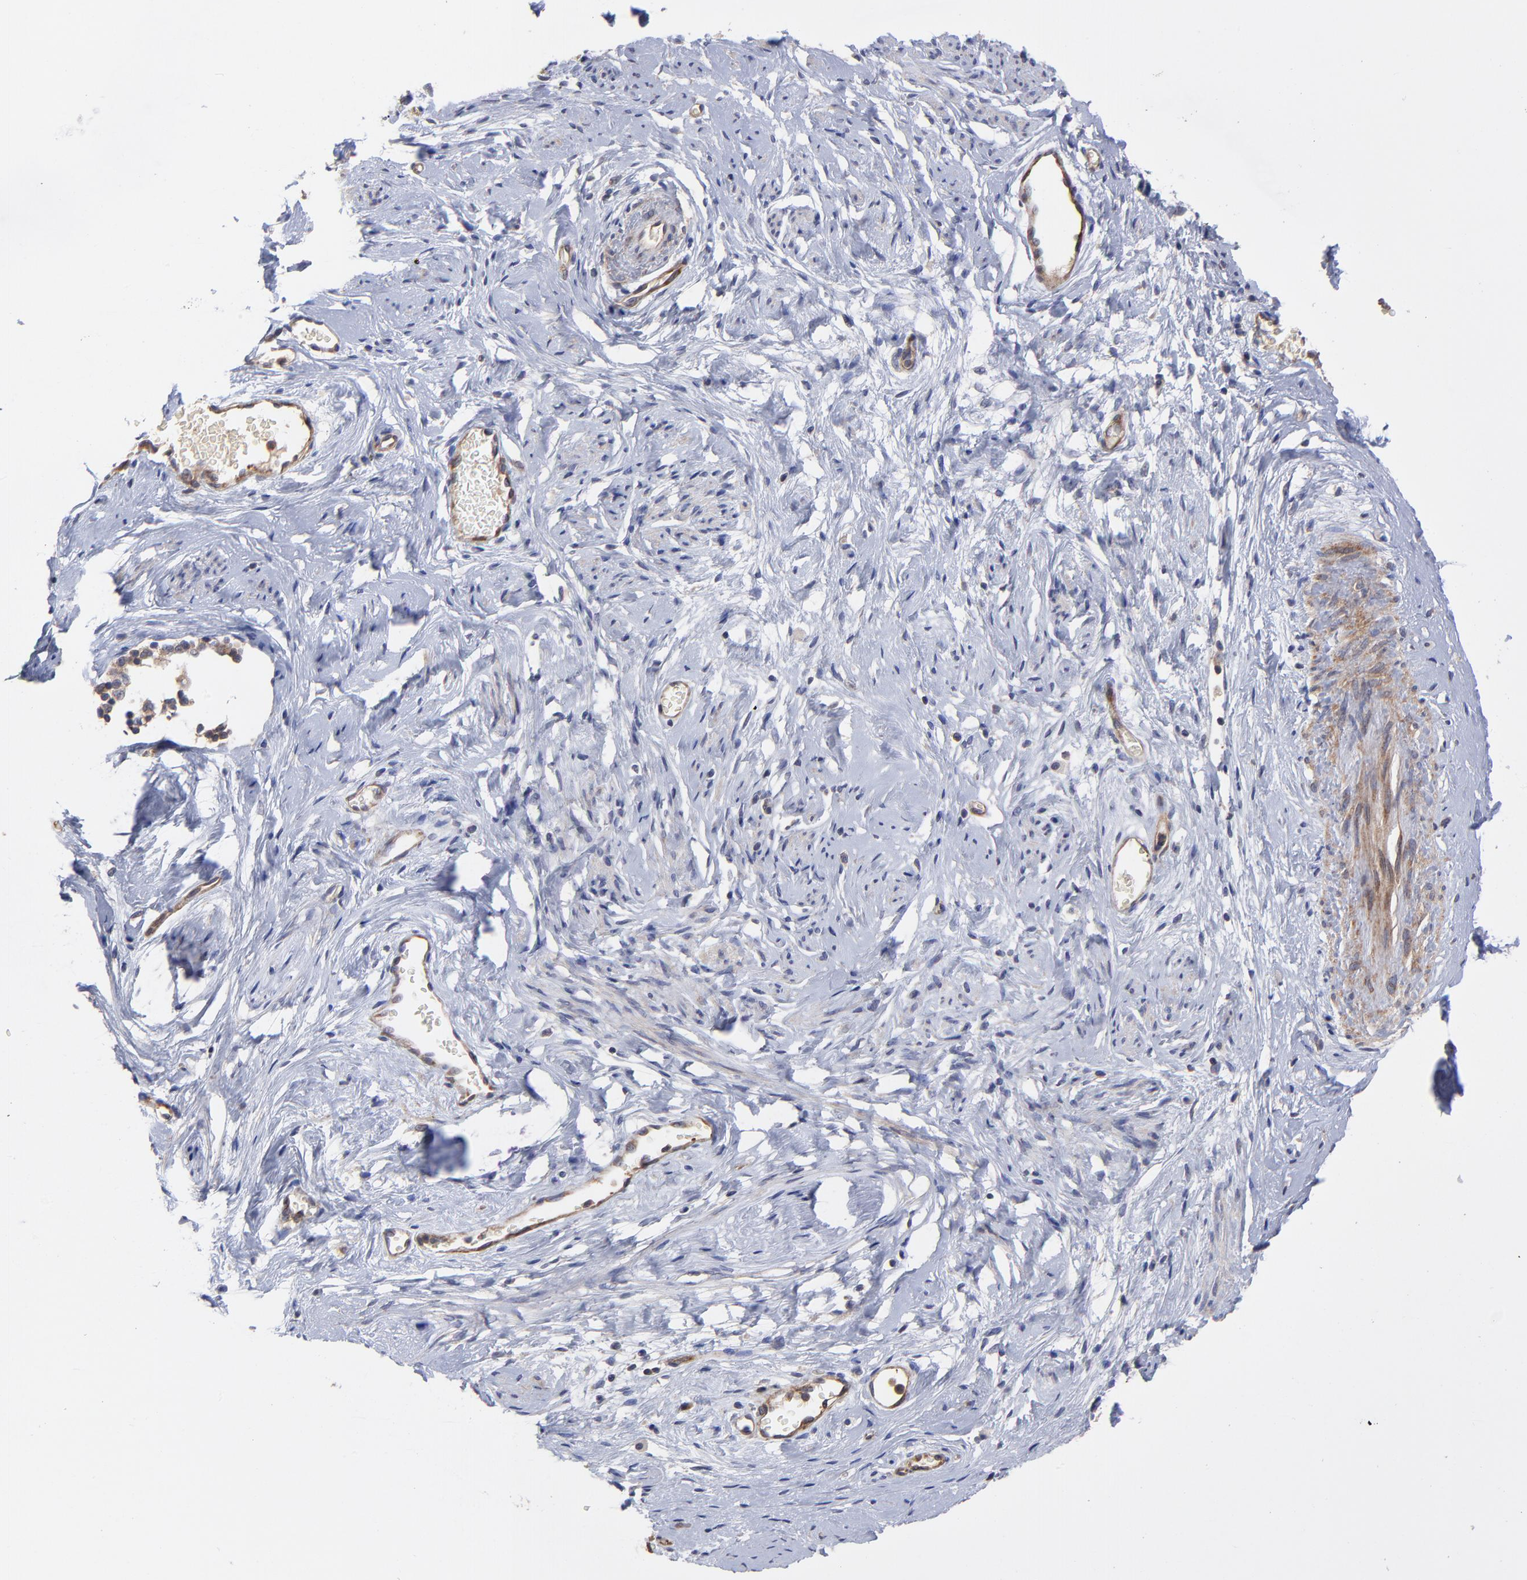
{"staining": {"intensity": "moderate", "quantity": ">75%", "location": "cytoplasmic/membranous"}, "tissue": "cervical cancer", "cell_type": "Tumor cells", "image_type": "cancer", "snomed": [{"axis": "morphology", "description": "Normal tissue, NOS"}, {"axis": "morphology", "description": "Squamous cell carcinoma, NOS"}, {"axis": "topography", "description": "Cervix"}], "caption": "Moderate cytoplasmic/membranous protein expression is present in about >75% of tumor cells in cervical cancer (squamous cell carcinoma).", "gene": "ASB7", "patient": {"sex": "female", "age": 67}}